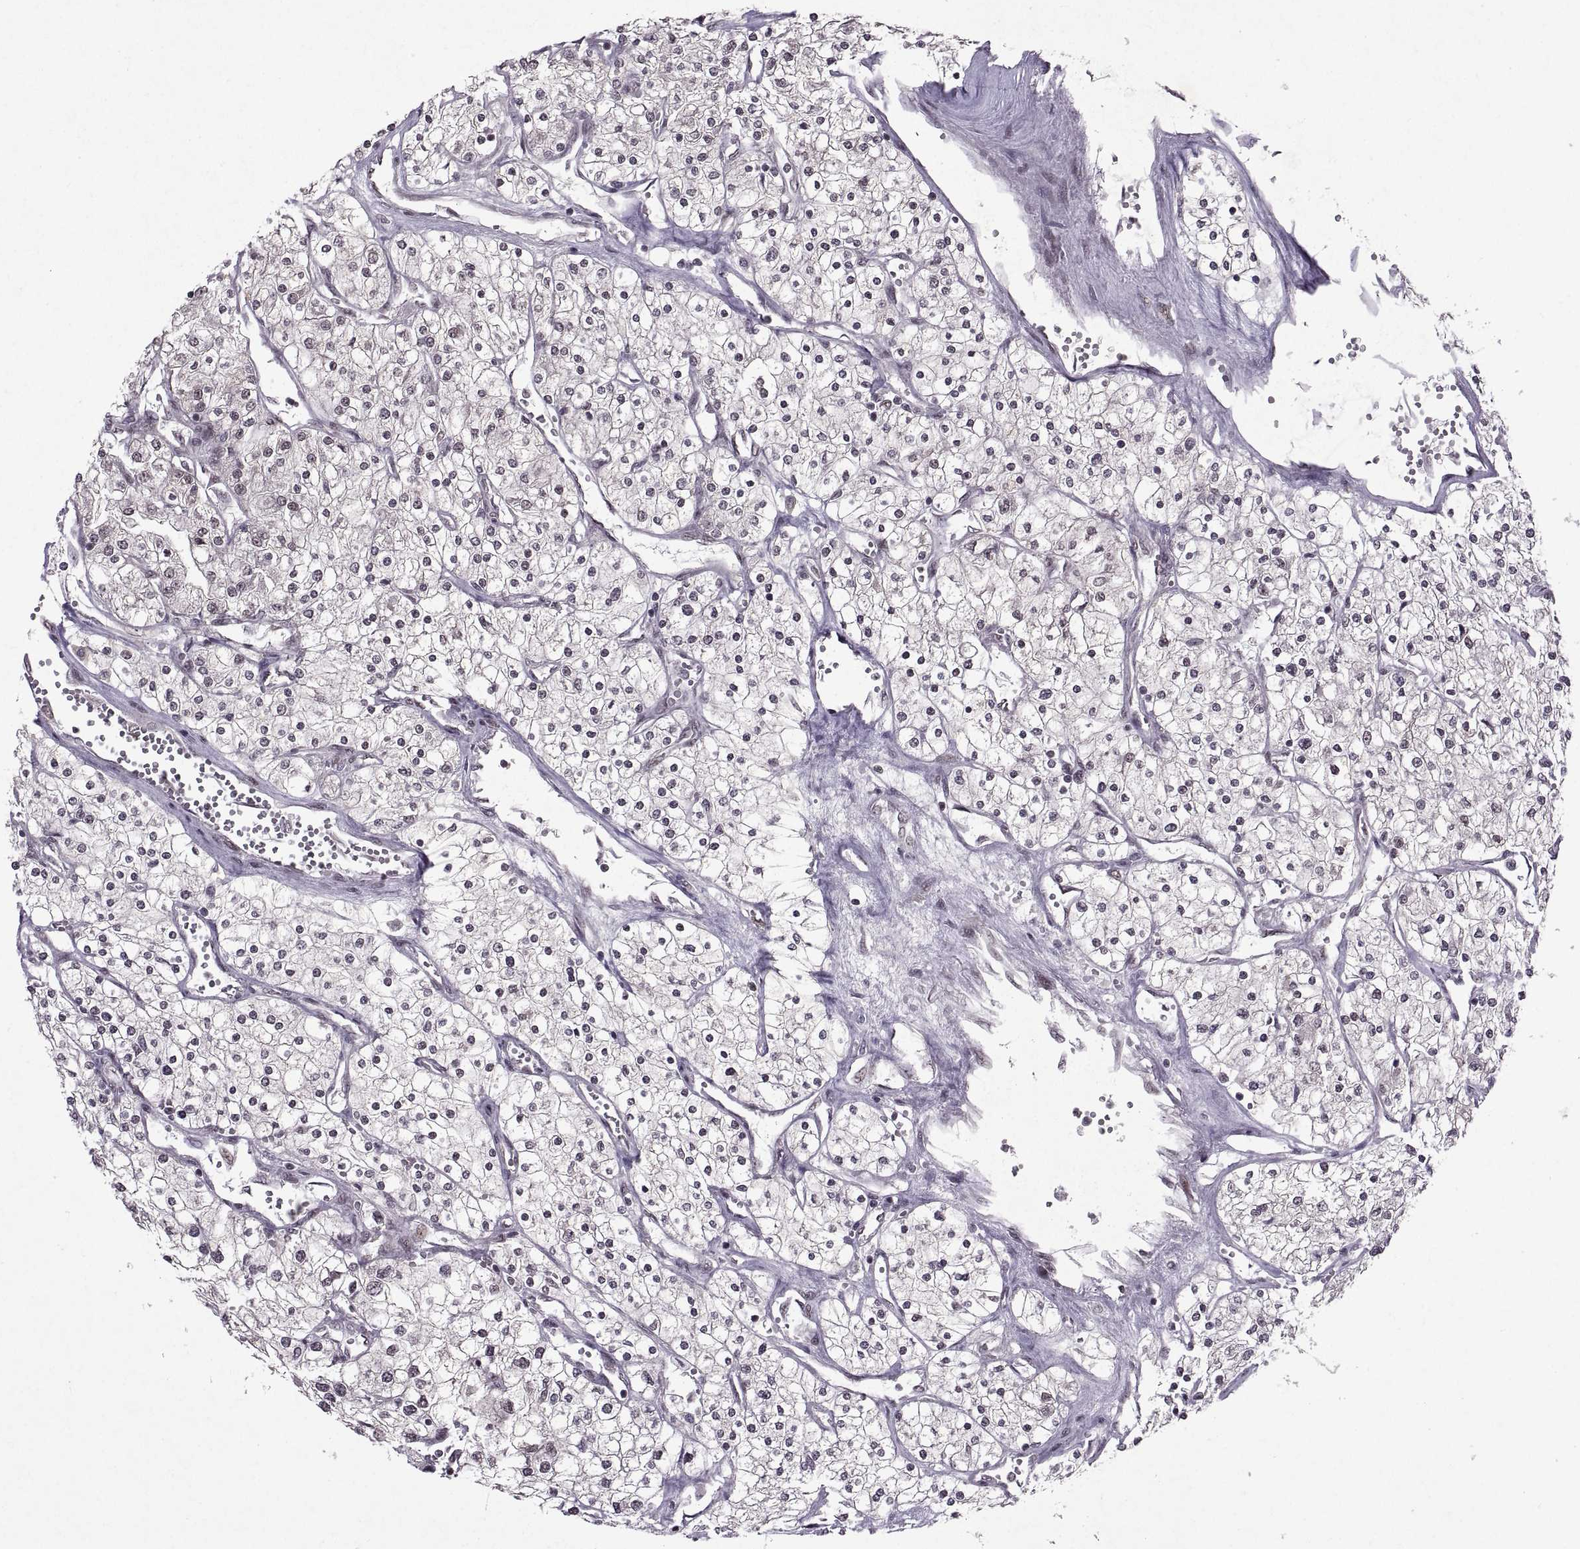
{"staining": {"intensity": "weak", "quantity": "<25%", "location": "nuclear"}, "tissue": "renal cancer", "cell_type": "Tumor cells", "image_type": "cancer", "snomed": [{"axis": "morphology", "description": "Adenocarcinoma, NOS"}, {"axis": "topography", "description": "Kidney"}], "caption": "A micrograph of adenocarcinoma (renal) stained for a protein exhibits no brown staining in tumor cells.", "gene": "MT1E", "patient": {"sex": "male", "age": 80}}